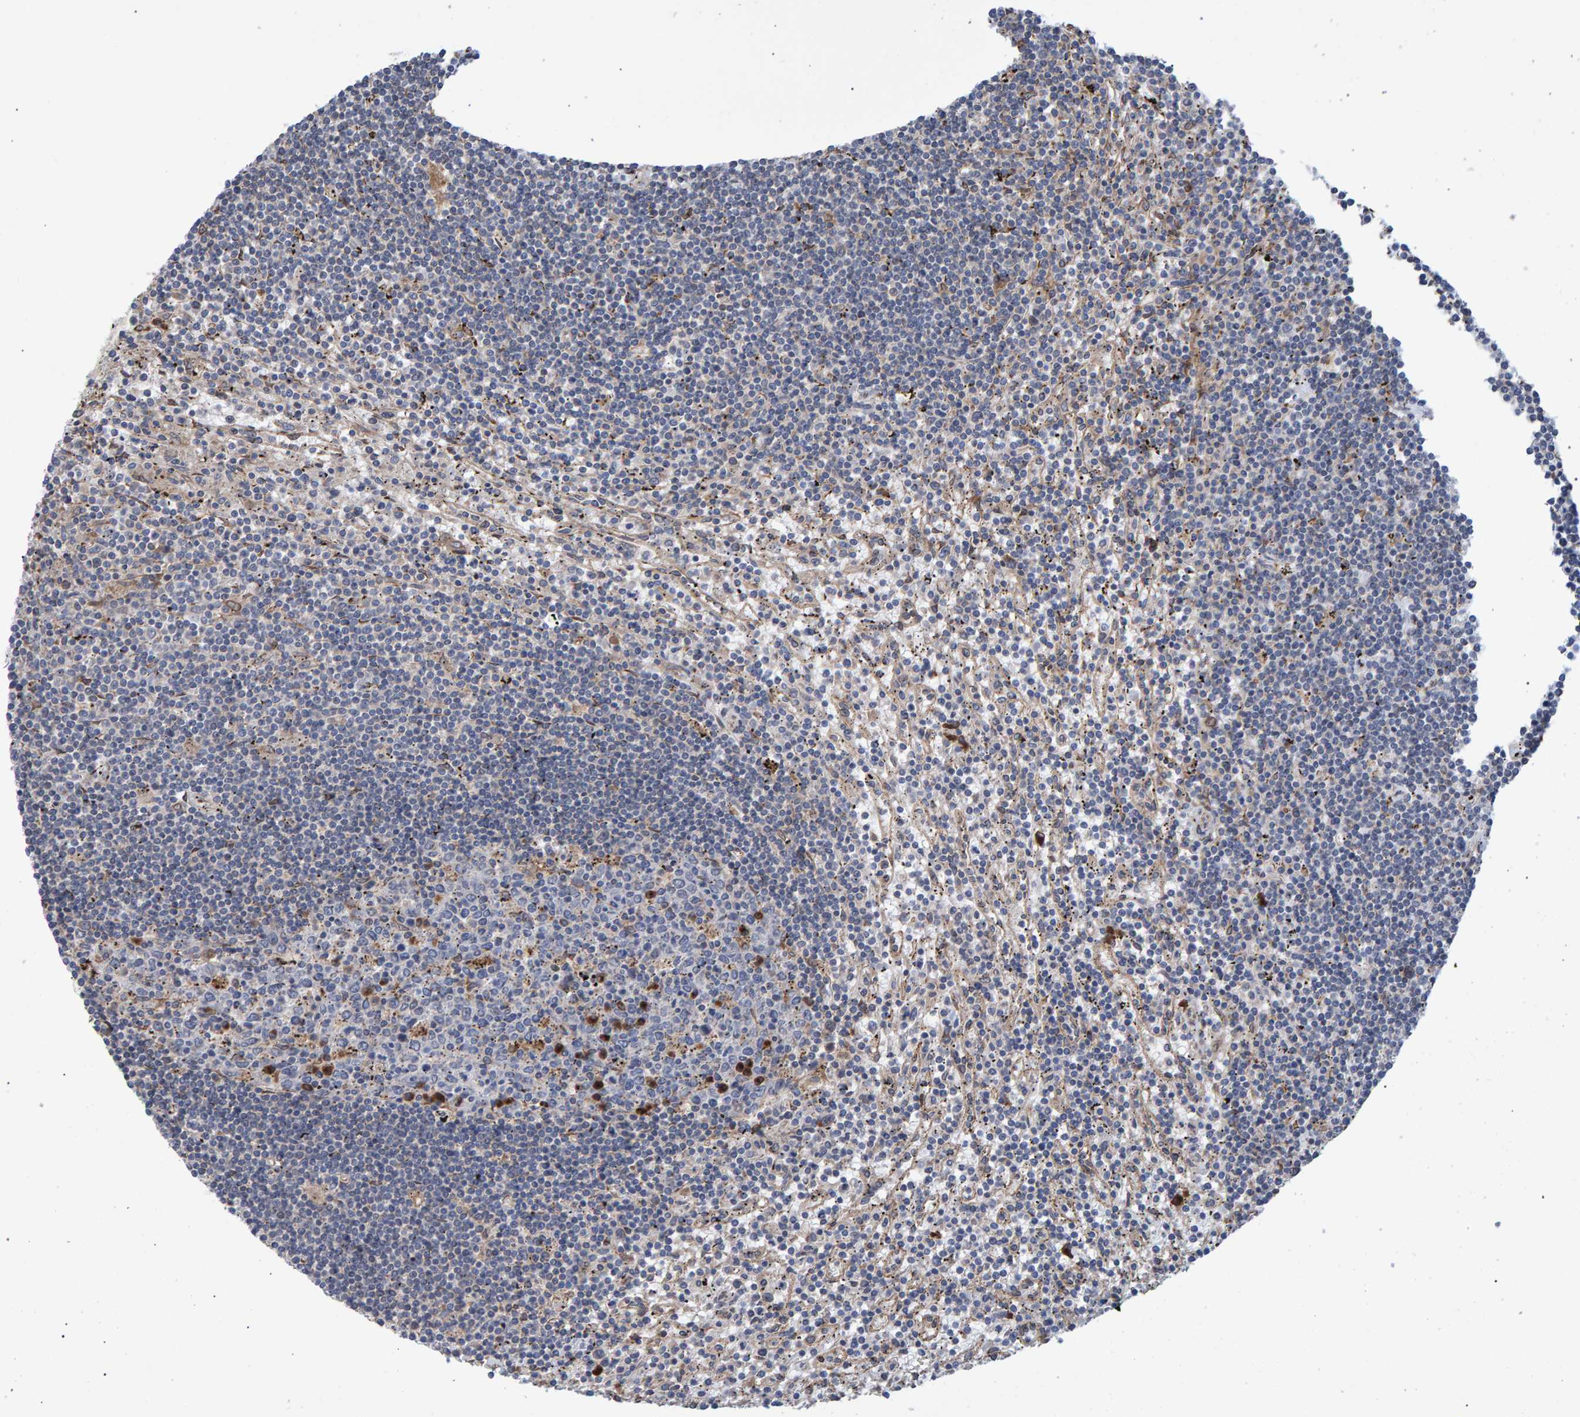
{"staining": {"intensity": "negative", "quantity": "none", "location": "none"}, "tissue": "lymphoma", "cell_type": "Tumor cells", "image_type": "cancer", "snomed": [{"axis": "morphology", "description": "Malignant lymphoma, non-Hodgkin's type, Low grade"}, {"axis": "topography", "description": "Spleen"}], "caption": "Tumor cells are negative for protein expression in human lymphoma.", "gene": "FAM117A", "patient": {"sex": "male", "age": 76}}